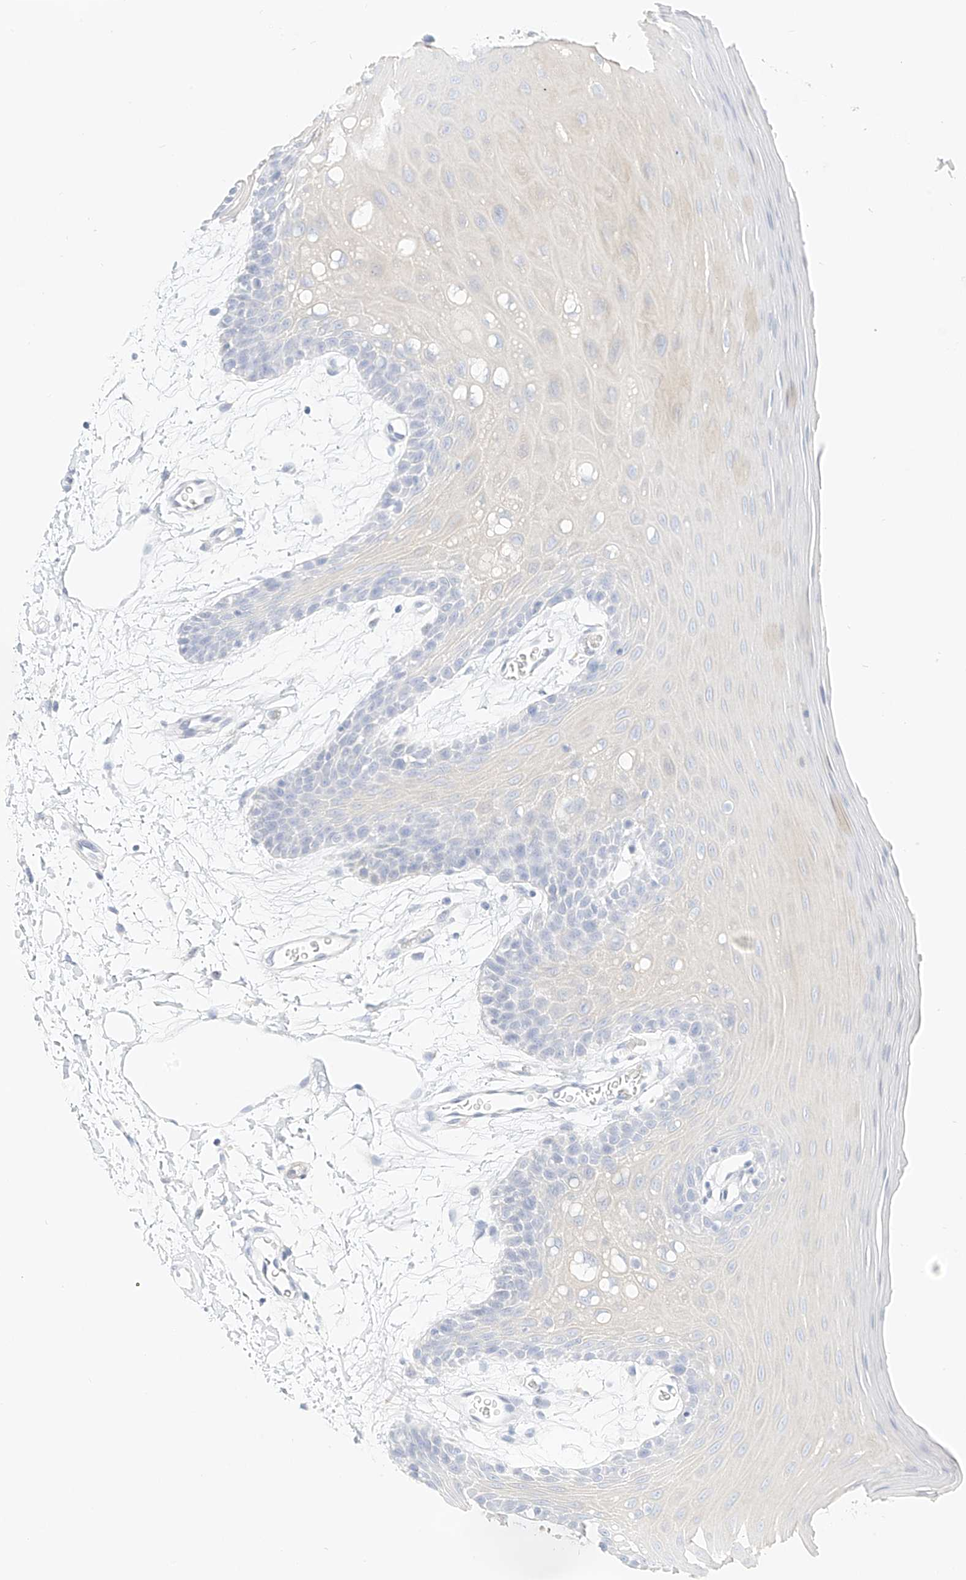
{"staining": {"intensity": "negative", "quantity": "none", "location": "none"}, "tissue": "oral mucosa", "cell_type": "Squamous epithelial cells", "image_type": "normal", "snomed": [{"axis": "morphology", "description": "Normal tissue, NOS"}, {"axis": "topography", "description": "Skeletal muscle"}, {"axis": "topography", "description": "Oral tissue"}, {"axis": "topography", "description": "Salivary gland"}, {"axis": "topography", "description": "Peripheral nerve tissue"}], "caption": "The histopathology image displays no significant staining in squamous epithelial cells of oral mucosa.", "gene": "ST3GAL5", "patient": {"sex": "male", "age": 54}}